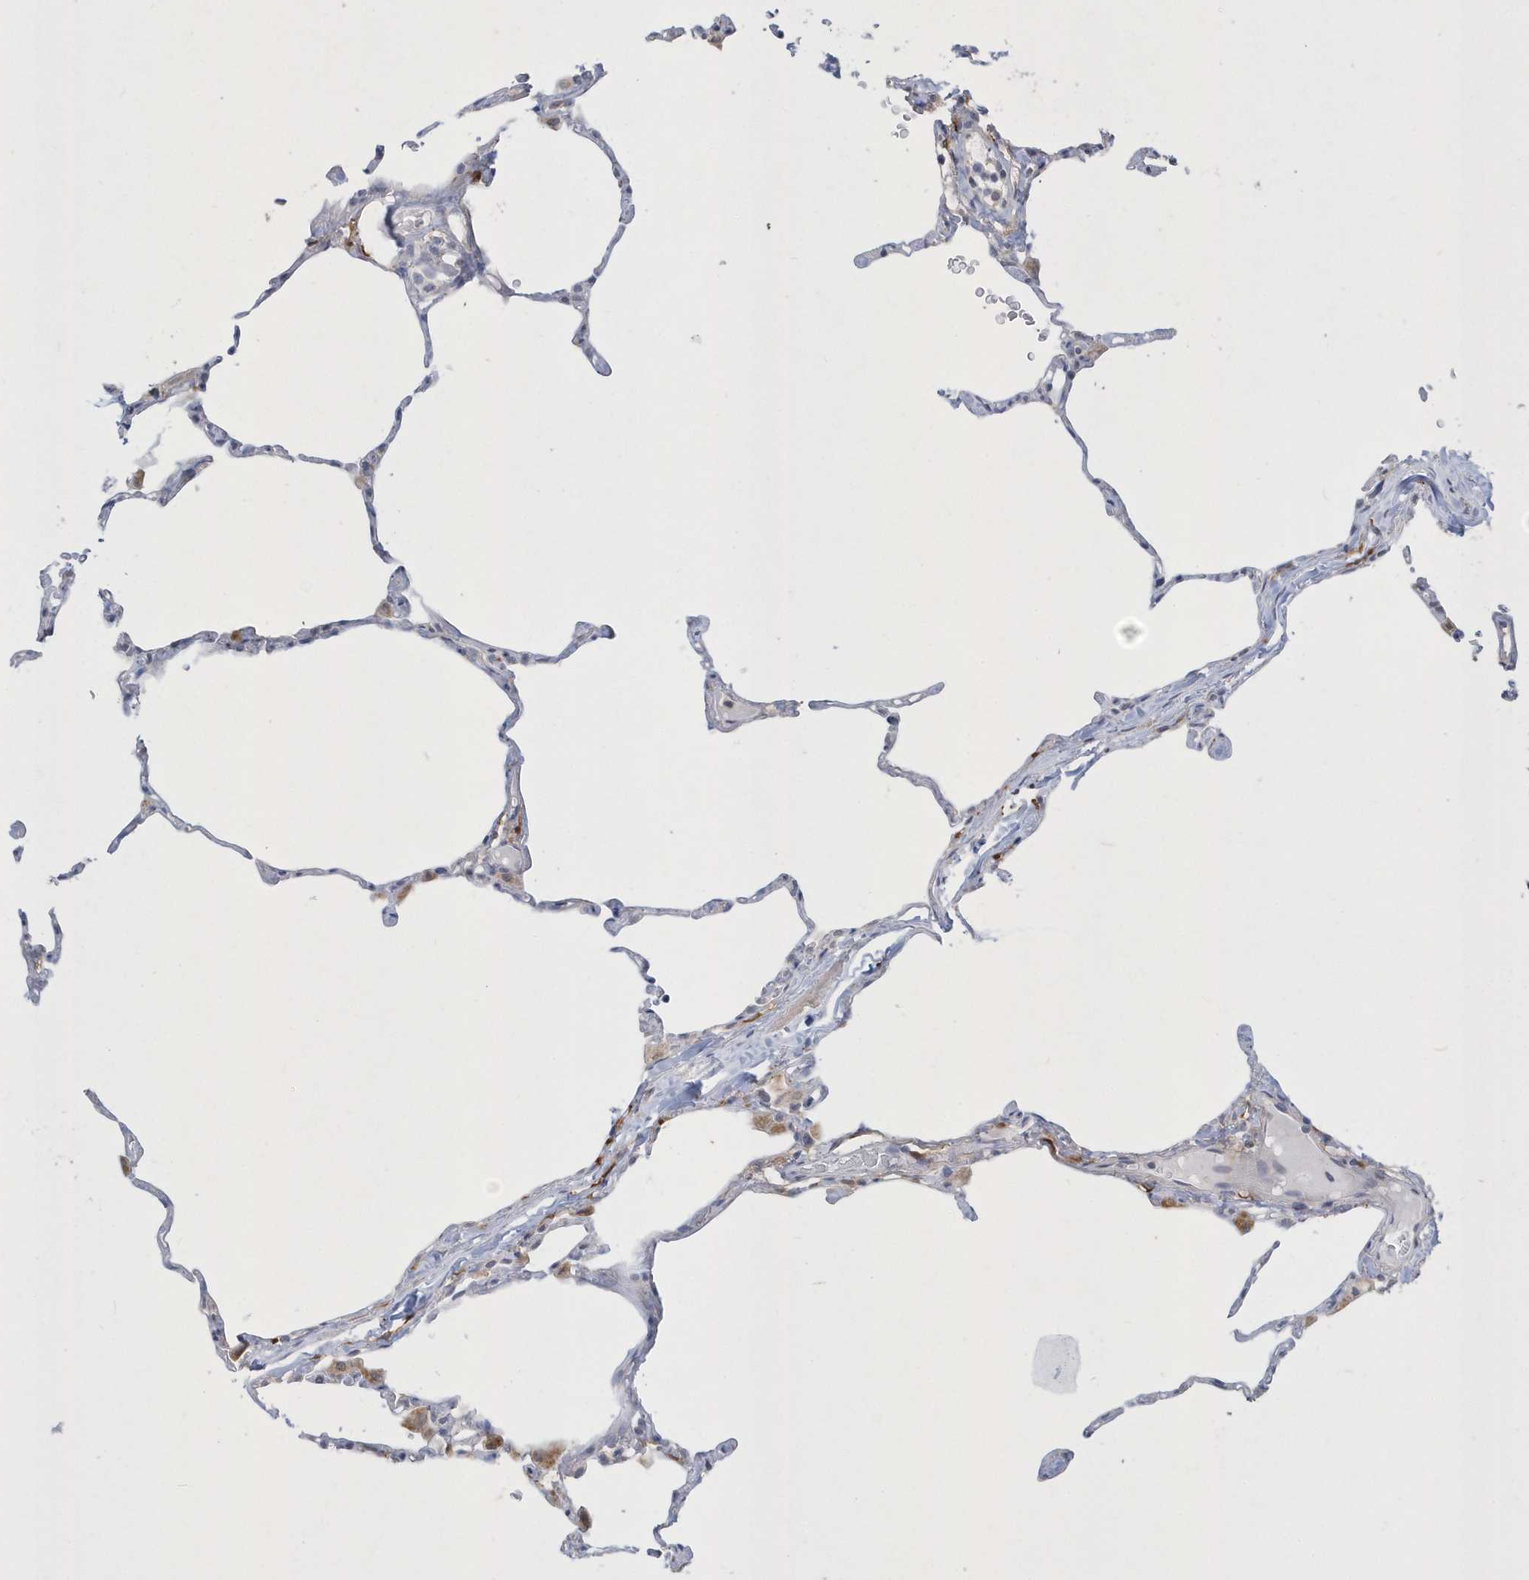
{"staining": {"intensity": "negative", "quantity": "none", "location": "none"}, "tissue": "lung", "cell_type": "Alveolar cells", "image_type": "normal", "snomed": [{"axis": "morphology", "description": "Normal tissue, NOS"}, {"axis": "topography", "description": "Lung"}], "caption": "Immunohistochemistry (IHC) of benign human lung shows no staining in alveolar cells. (Immunohistochemistry, brightfield microscopy, high magnification).", "gene": "TSPEAR", "patient": {"sex": "male", "age": 65}}